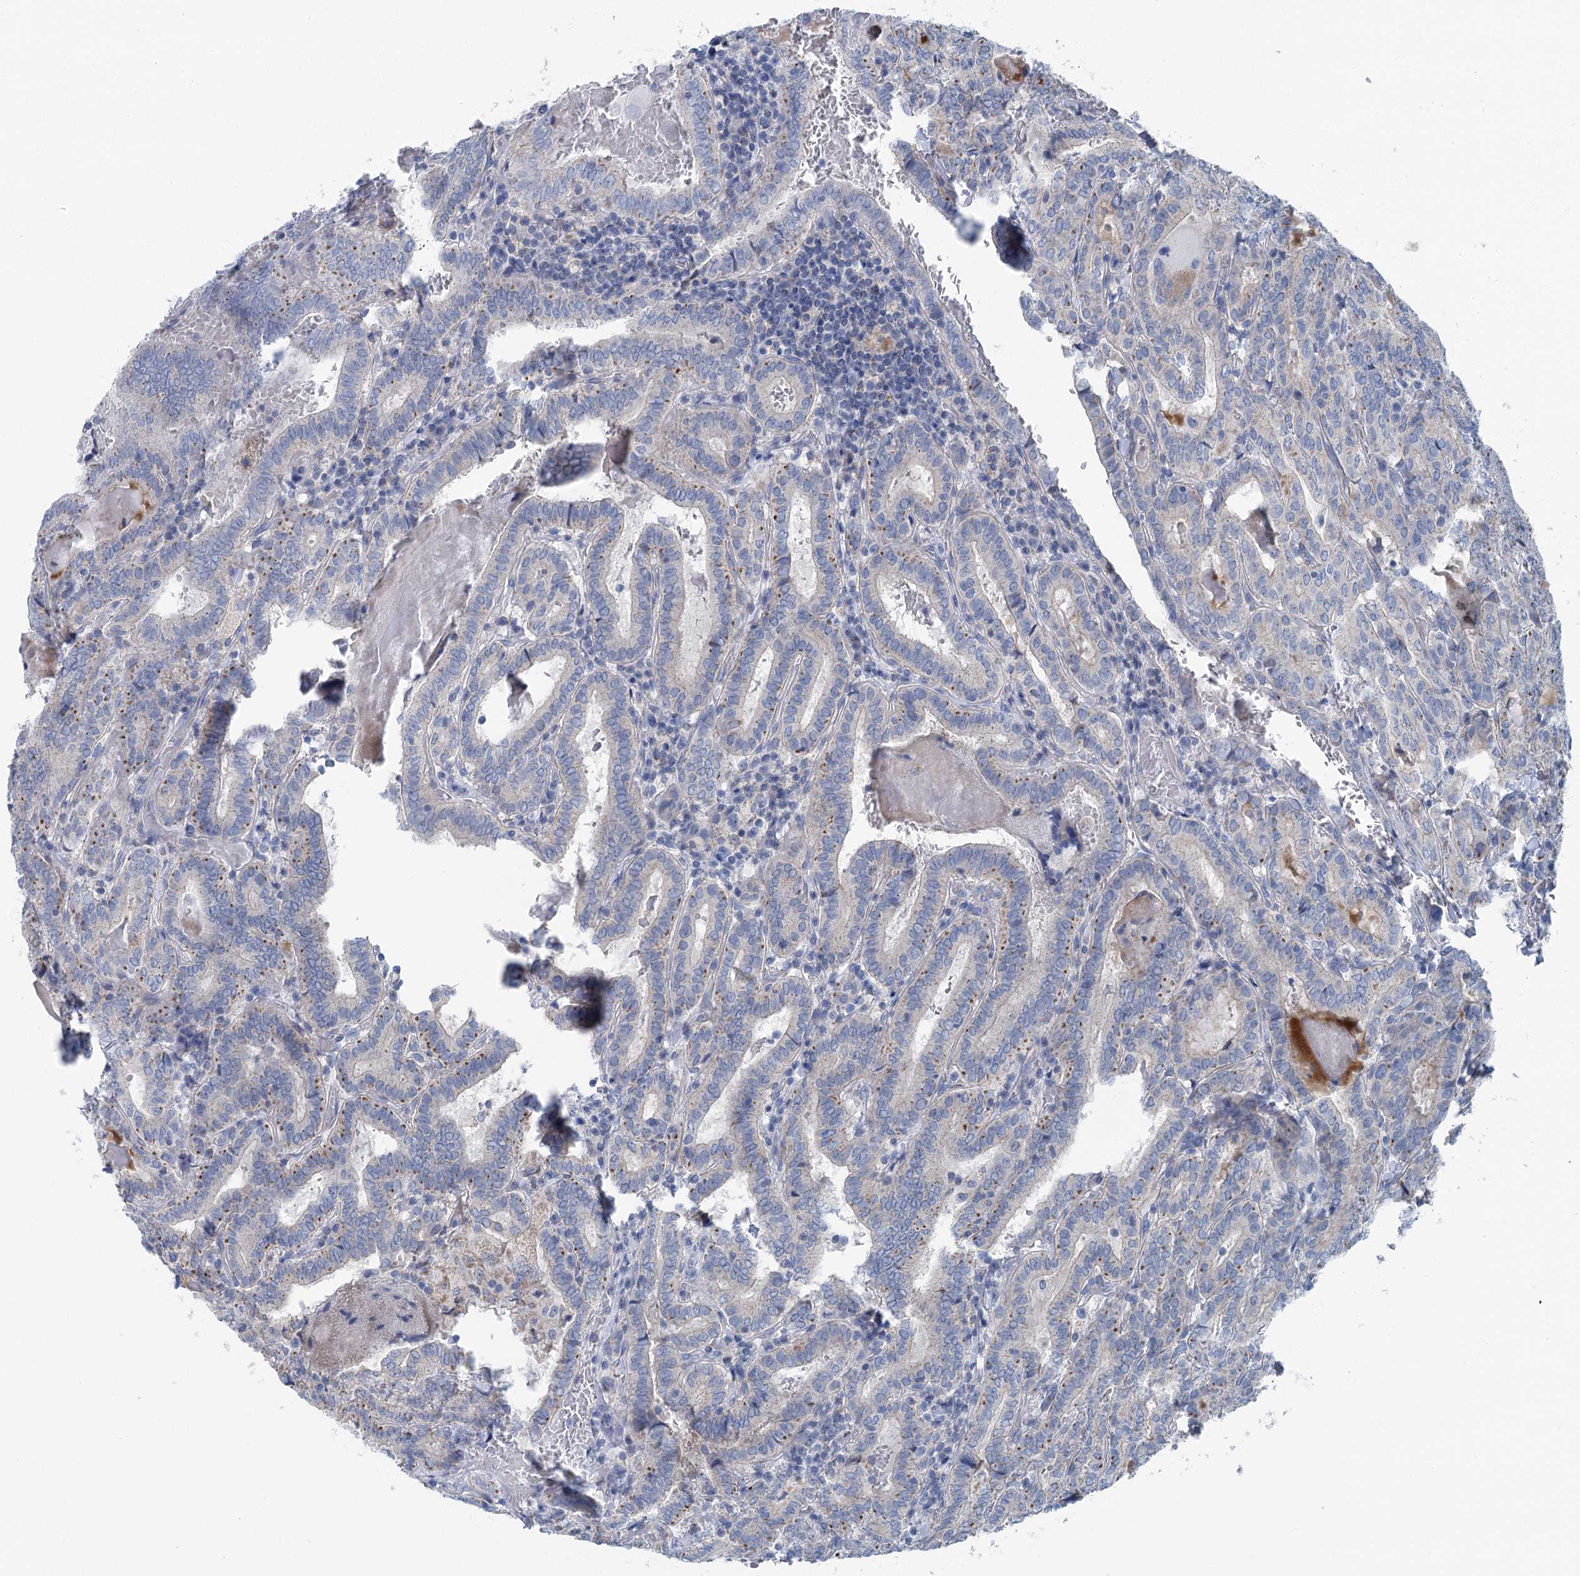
{"staining": {"intensity": "negative", "quantity": "none", "location": "none"}, "tissue": "thyroid cancer", "cell_type": "Tumor cells", "image_type": "cancer", "snomed": [{"axis": "morphology", "description": "Papillary adenocarcinoma, NOS"}, {"axis": "topography", "description": "Thyroid gland"}], "caption": "Protein analysis of papillary adenocarcinoma (thyroid) shows no significant expression in tumor cells.", "gene": "MARK2", "patient": {"sex": "female", "age": 72}}